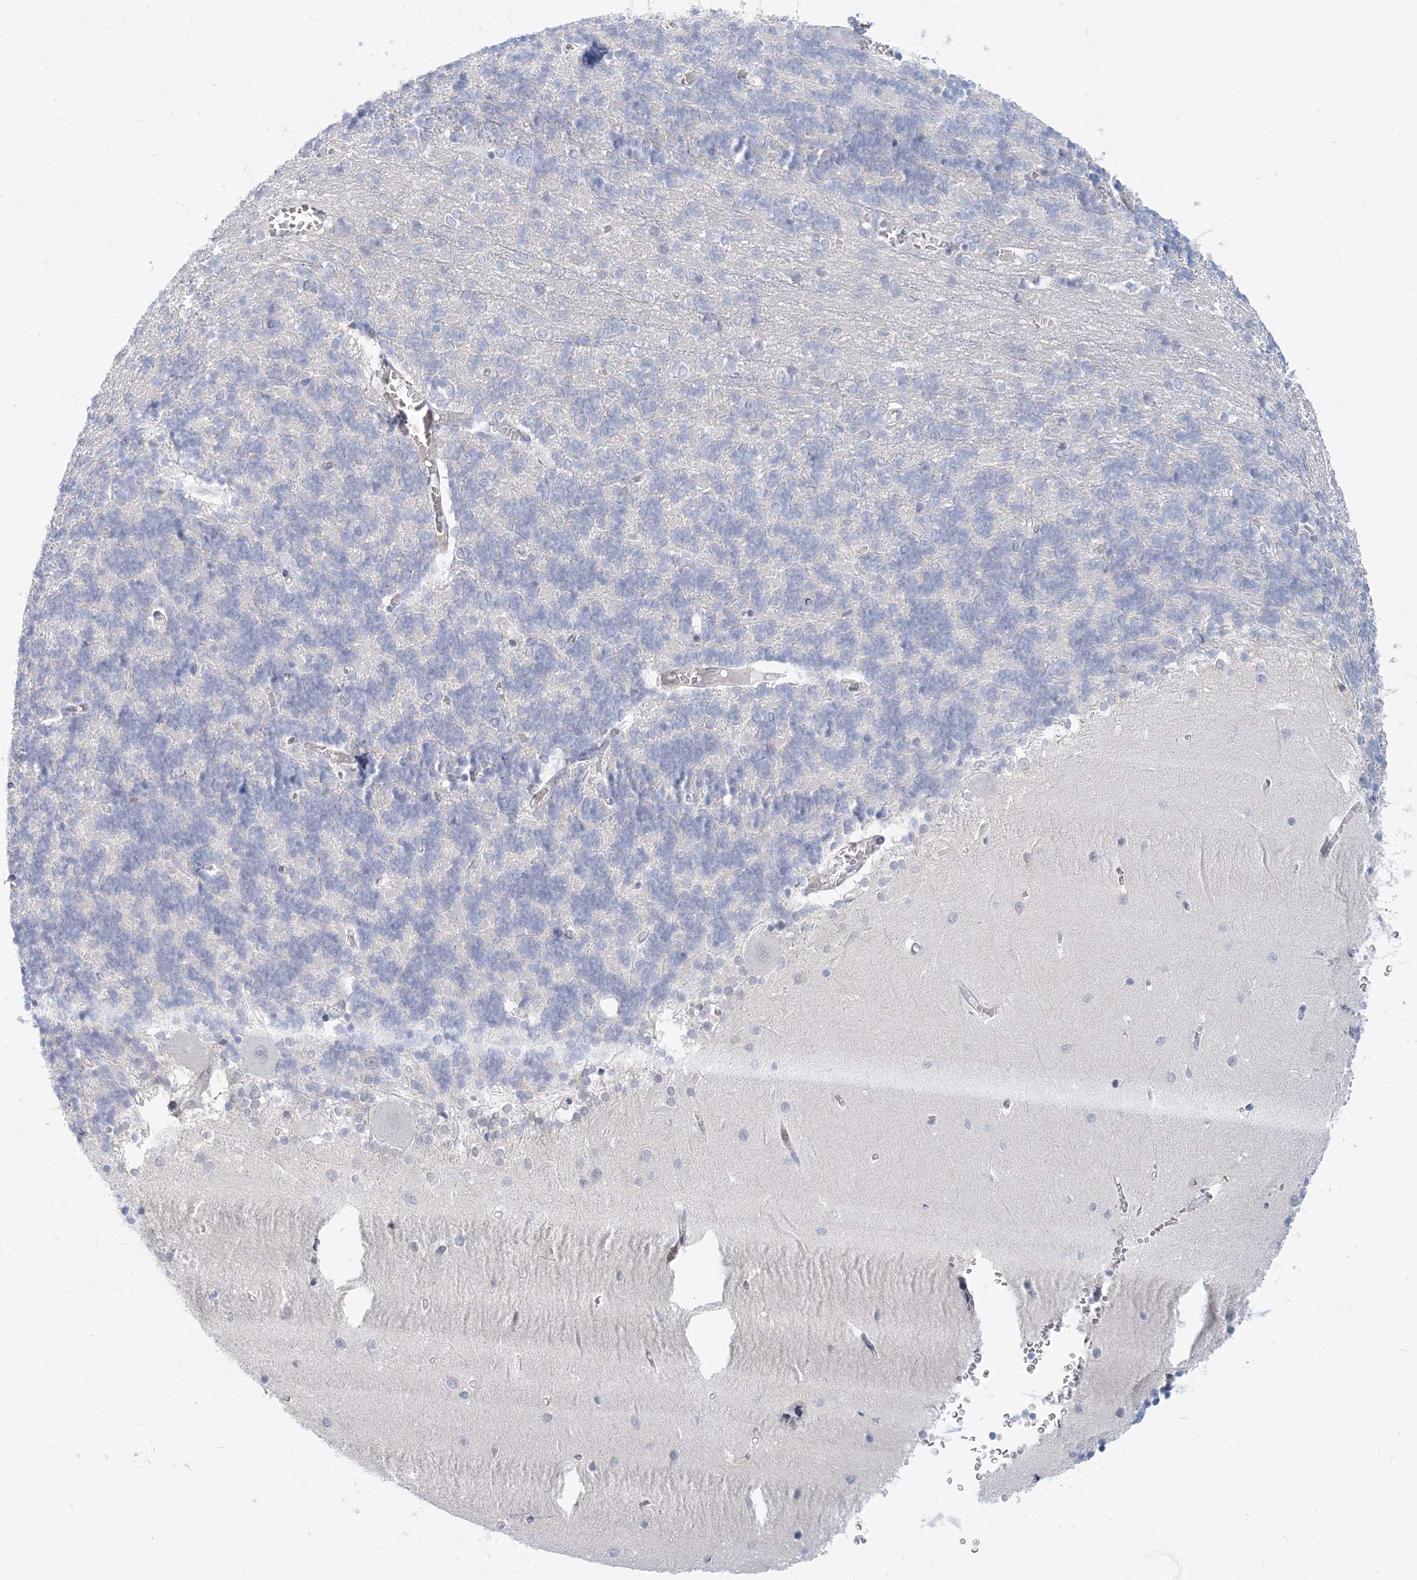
{"staining": {"intensity": "negative", "quantity": "none", "location": "none"}, "tissue": "cerebellum", "cell_type": "Cells in granular layer", "image_type": "normal", "snomed": [{"axis": "morphology", "description": "Normal tissue, NOS"}, {"axis": "topography", "description": "Cerebellum"}], "caption": "This is an immunohistochemistry (IHC) image of benign human cerebellum. There is no staining in cells in granular layer.", "gene": "GMPPA", "patient": {"sex": "male", "age": 37}}